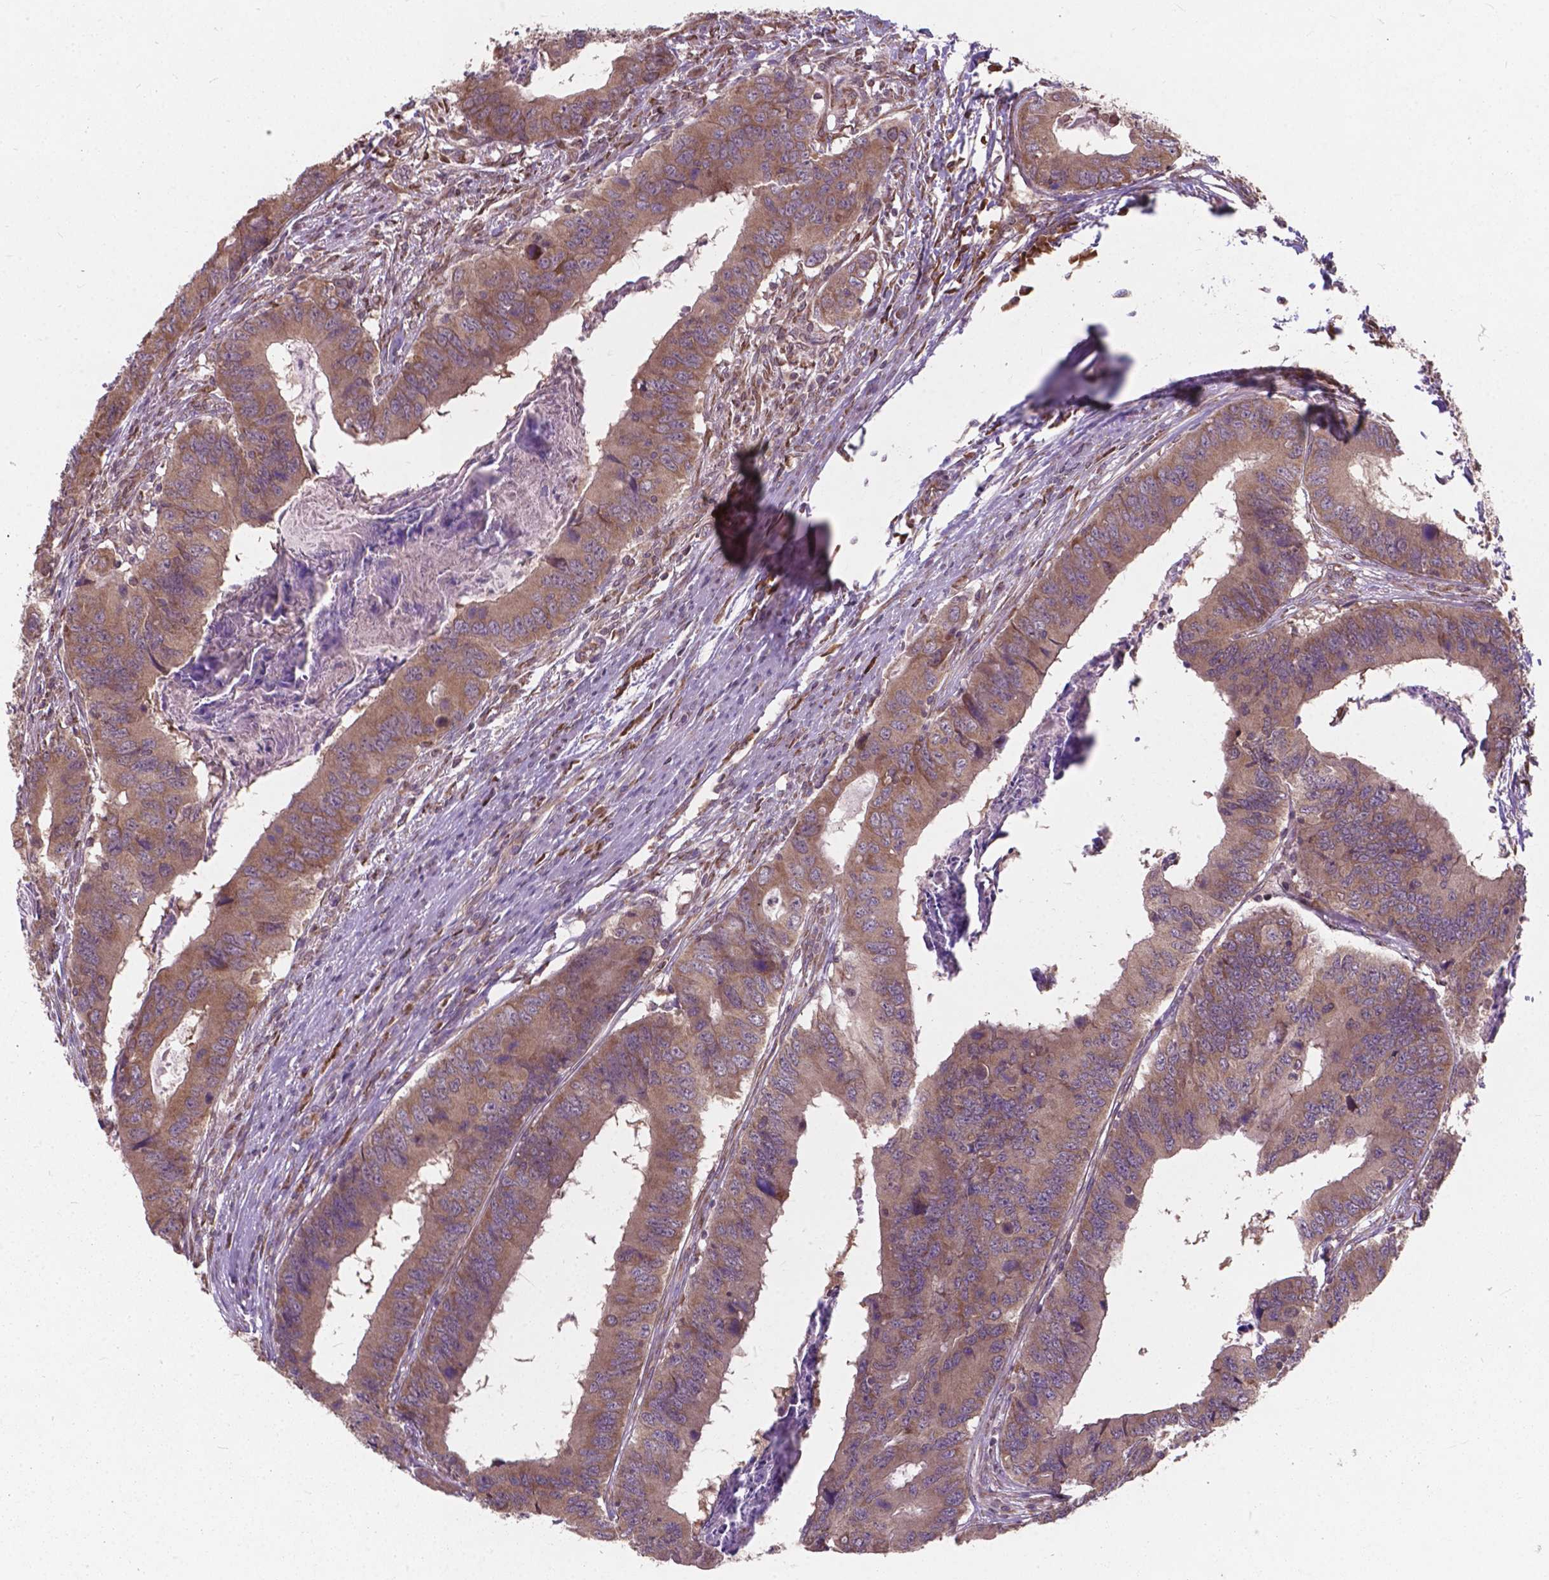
{"staining": {"intensity": "weak", "quantity": "25%-75%", "location": "cytoplasmic/membranous"}, "tissue": "colorectal cancer", "cell_type": "Tumor cells", "image_type": "cancer", "snomed": [{"axis": "morphology", "description": "Adenocarcinoma, NOS"}, {"axis": "topography", "description": "Colon"}], "caption": "High-magnification brightfield microscopy of colorectal adenocarcinoma stained with DAB (3,3'-diaminobenzidine) (brown) and counterstained with hematoxylin (blue). tumor cells exhibit weak cytoplasmic/membranous expression is present in approximately25%-75% of cells.", "gene": "MRPL33", "patient": {"sex": "male", "age": 53}}